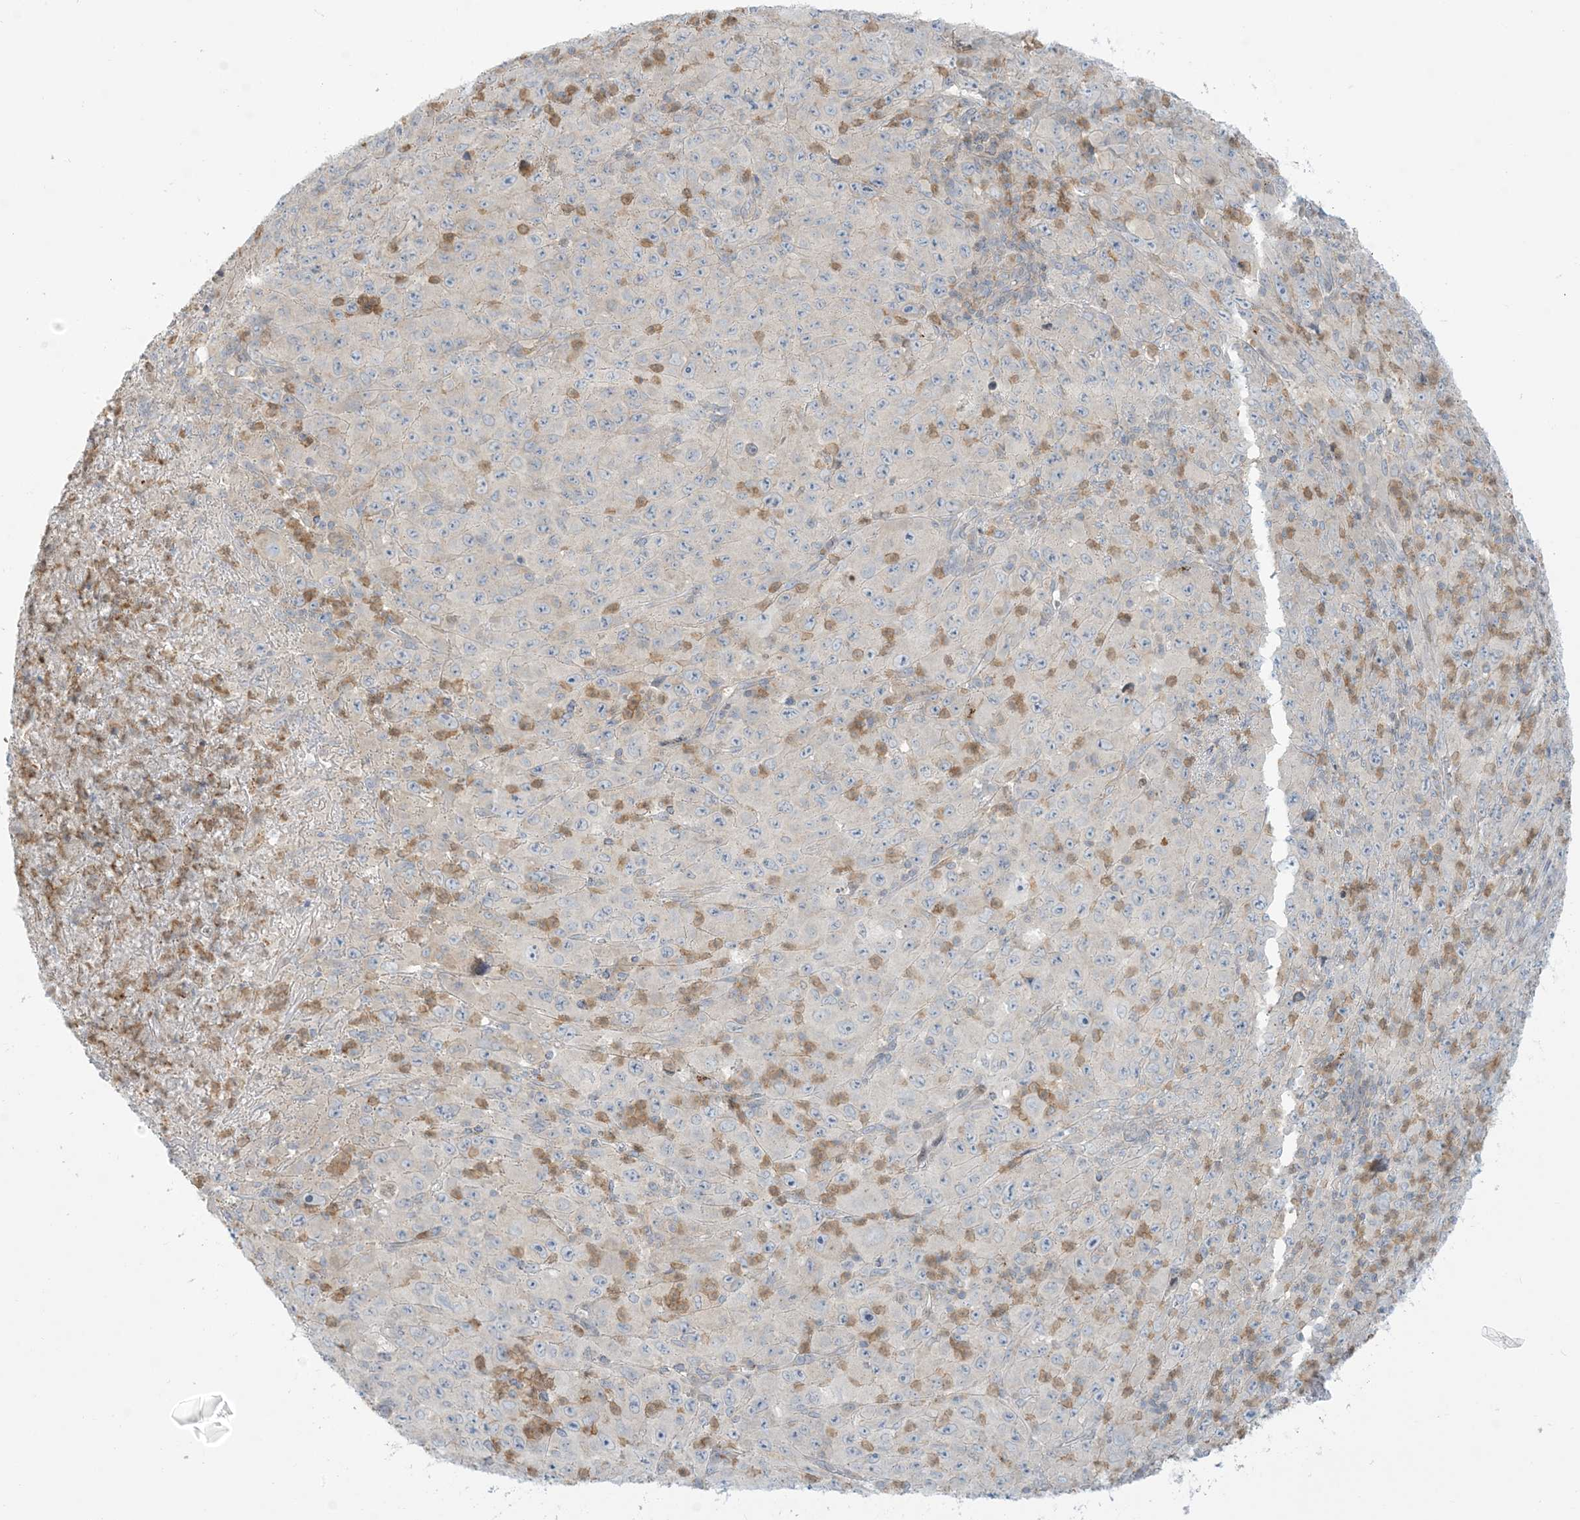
{"staining": {"intensity": "negative", "quantity": "none", "location": "none"}, "tissue": "melanoma", "cell_type": "Tumor cells", "image_type": "cancer", "snomed": [{"axis": "morphology", "description": "Malignant melanoma, Metastatic site"}, {"axis": "topography", "description": "Skin"}], "caption": "A high-resolution histopathology image shows immunohistochemistry staining of malignant melanoma (metastatic site), which displays no significant staining in tumor cells. (Stains: DAB immunohistochemistry (IHC) with hematoxylin counter stain, Microscopy: brightfield microscopy at high magnification).", "gene": "AFTPH", "patient": {"sex": "female", "age": 56}}